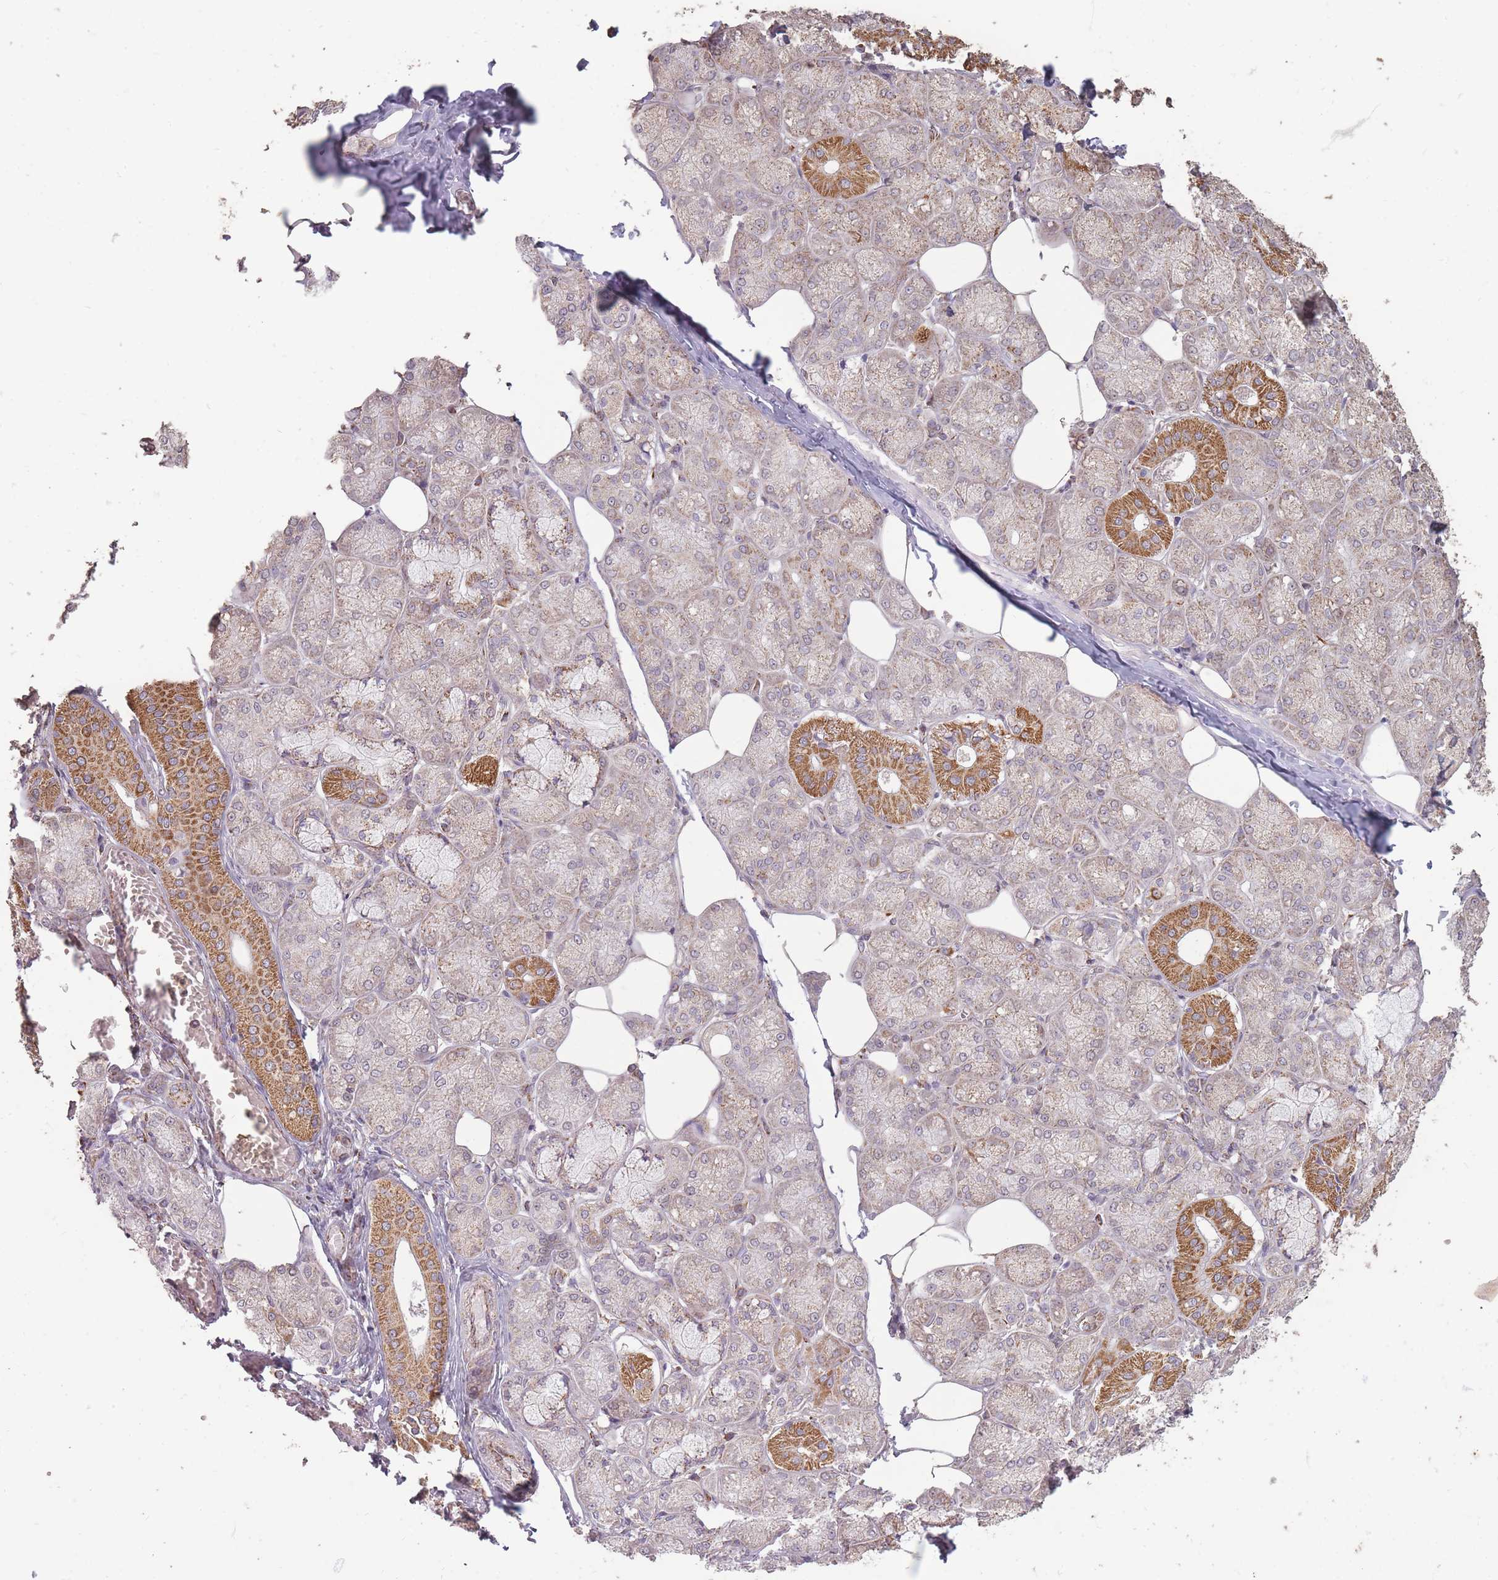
{"staining": {"intensity": "strong", "quantity": "25%-75%", "location": "cytoplasmic/membranous"}, "tissue": "salivary gland", "cell_type": "Glandular cells", "image_type": "normal", "snomed": [{"axis": "morphology", "description": "Normal tissue, NOS"}, {"axis": "topography", "description": "Salivary gland"}], "caption": "An image of human salivary gland stained for a protein reveals strong cytoplasmic/membranous brown staining in glandular cells.", "gene": "CNOT8", "patient": {"sex": "male", "age": 74}}